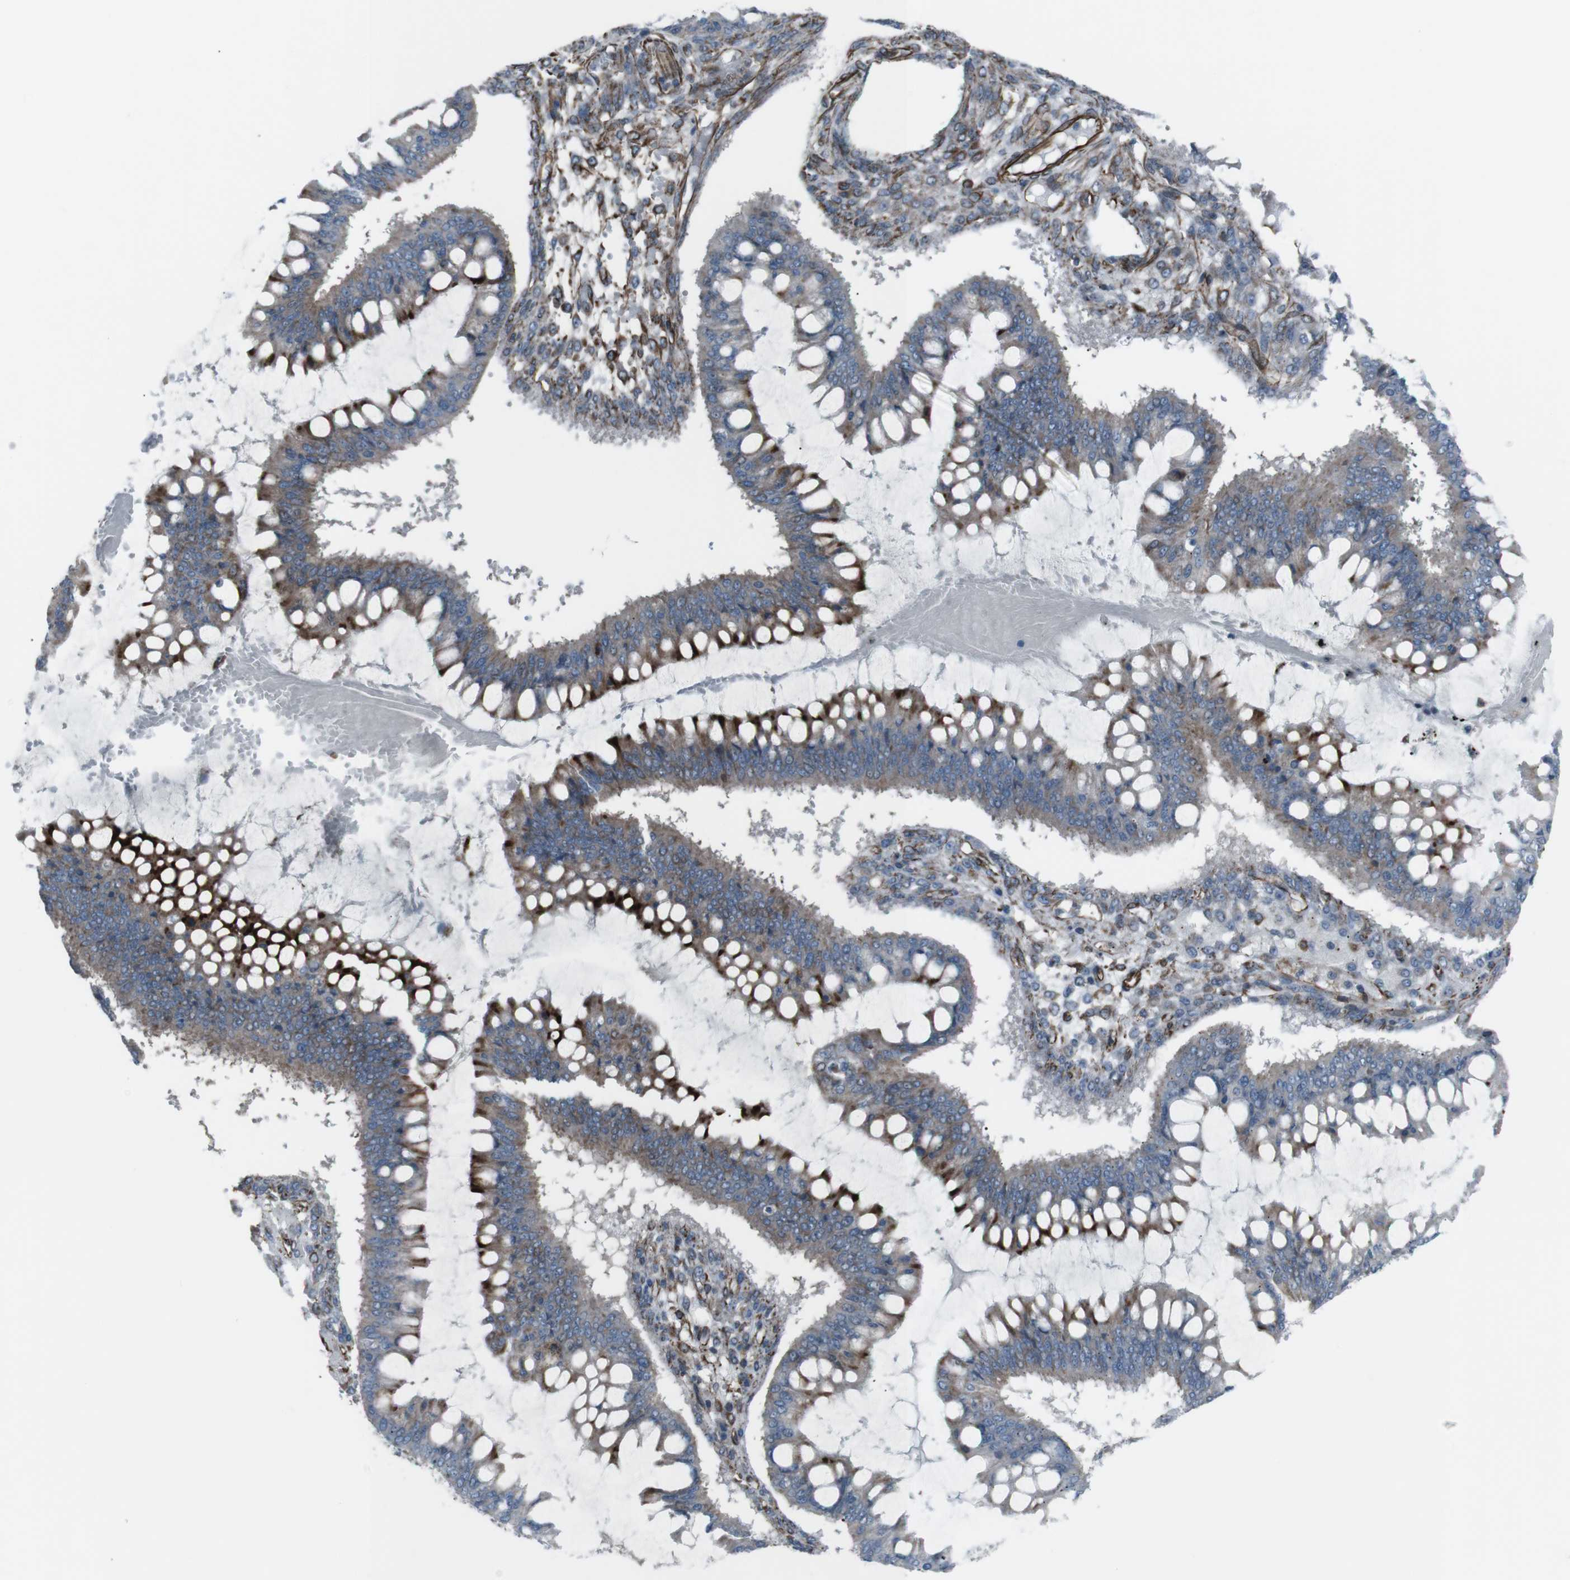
{"staining": {"intensity": "strong", "quantity": "<25%", "location": "cytoplasmic/membranous"}, "tissue": "ovarian cancer", "cell_type": "Tumor cells", "image_type": "cancer", "snomed": [{"axis": "morphology", "description": "Cystadenocarcinoma, mucinous, NOS"}, {"axis": "topography", "description": "Ovary"}], "caption": "IHC (DAB (3,3'-diaminobenzidine)) staining of human mucinous cystadenocarcinoma (ovarian) shows strong cytoplasmic/membranous protein positivity in approximately <25% of tumor cells. (brown staining indicates protein expression, while blue staining denotes nuclei).", "gene": "TMEM141", "patient": {"sex": "female", "age": 73}}